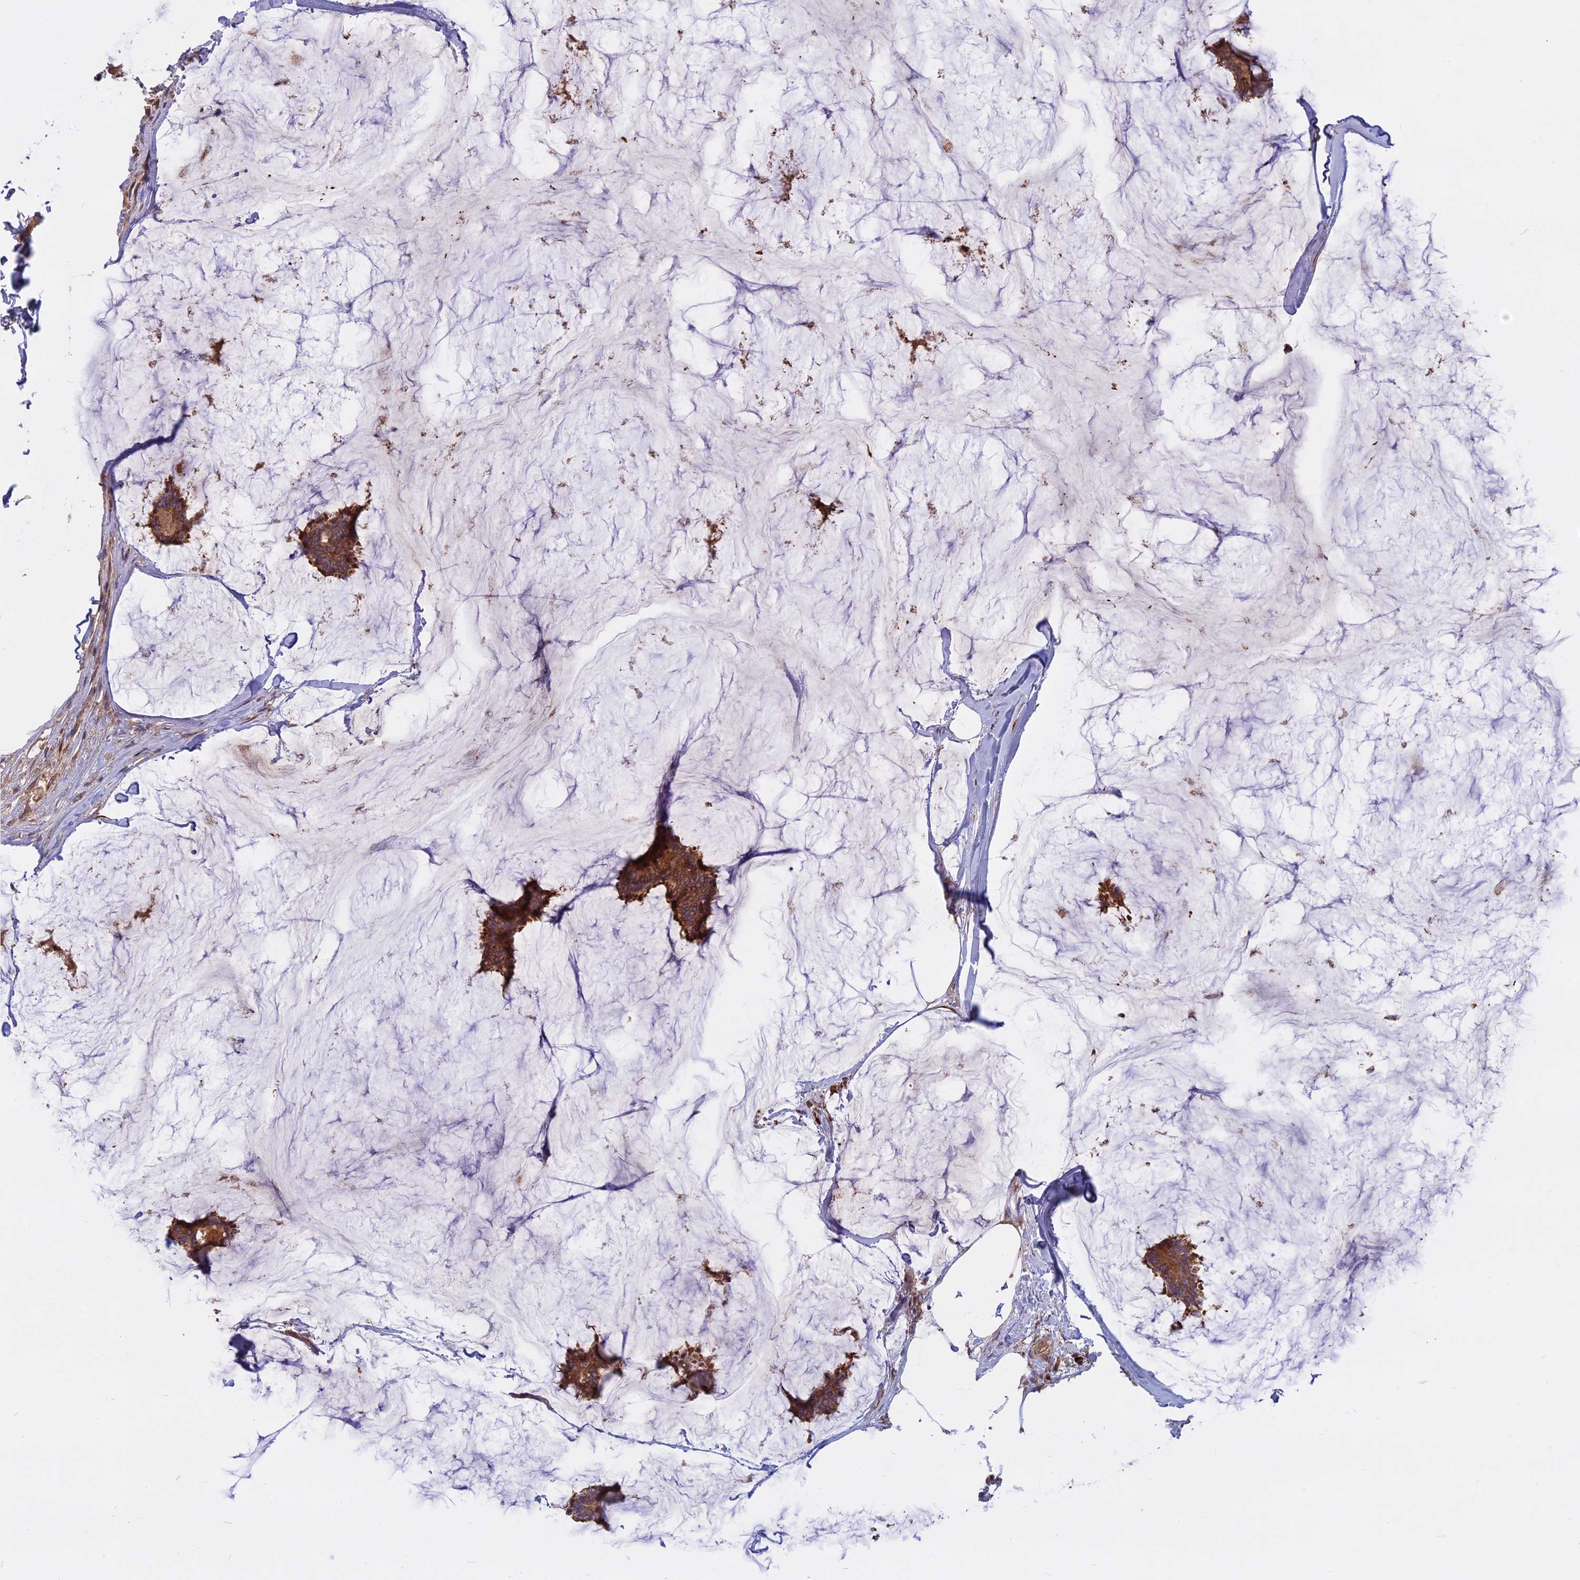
{"staining": {"intensity": "moderate", "quantity": ">75%", "location": "cytoplasmic/membranous"}, "tissue": "breast cancer", "cell_type": "Tumor cells", "image_type": "cancer", "snomed": [{"axis": "morphology", "description": "Duct carcinoma"}, {"axis": "topography", "description": "Breast"}], "caption": "Protein expression analysis of breast cancer exhibits moderate cytoplasmic/membranous expression in approximately >75% of tumor cells.", "gene": "TMEM208", "patient": {"sex": "female", "age": 93}}